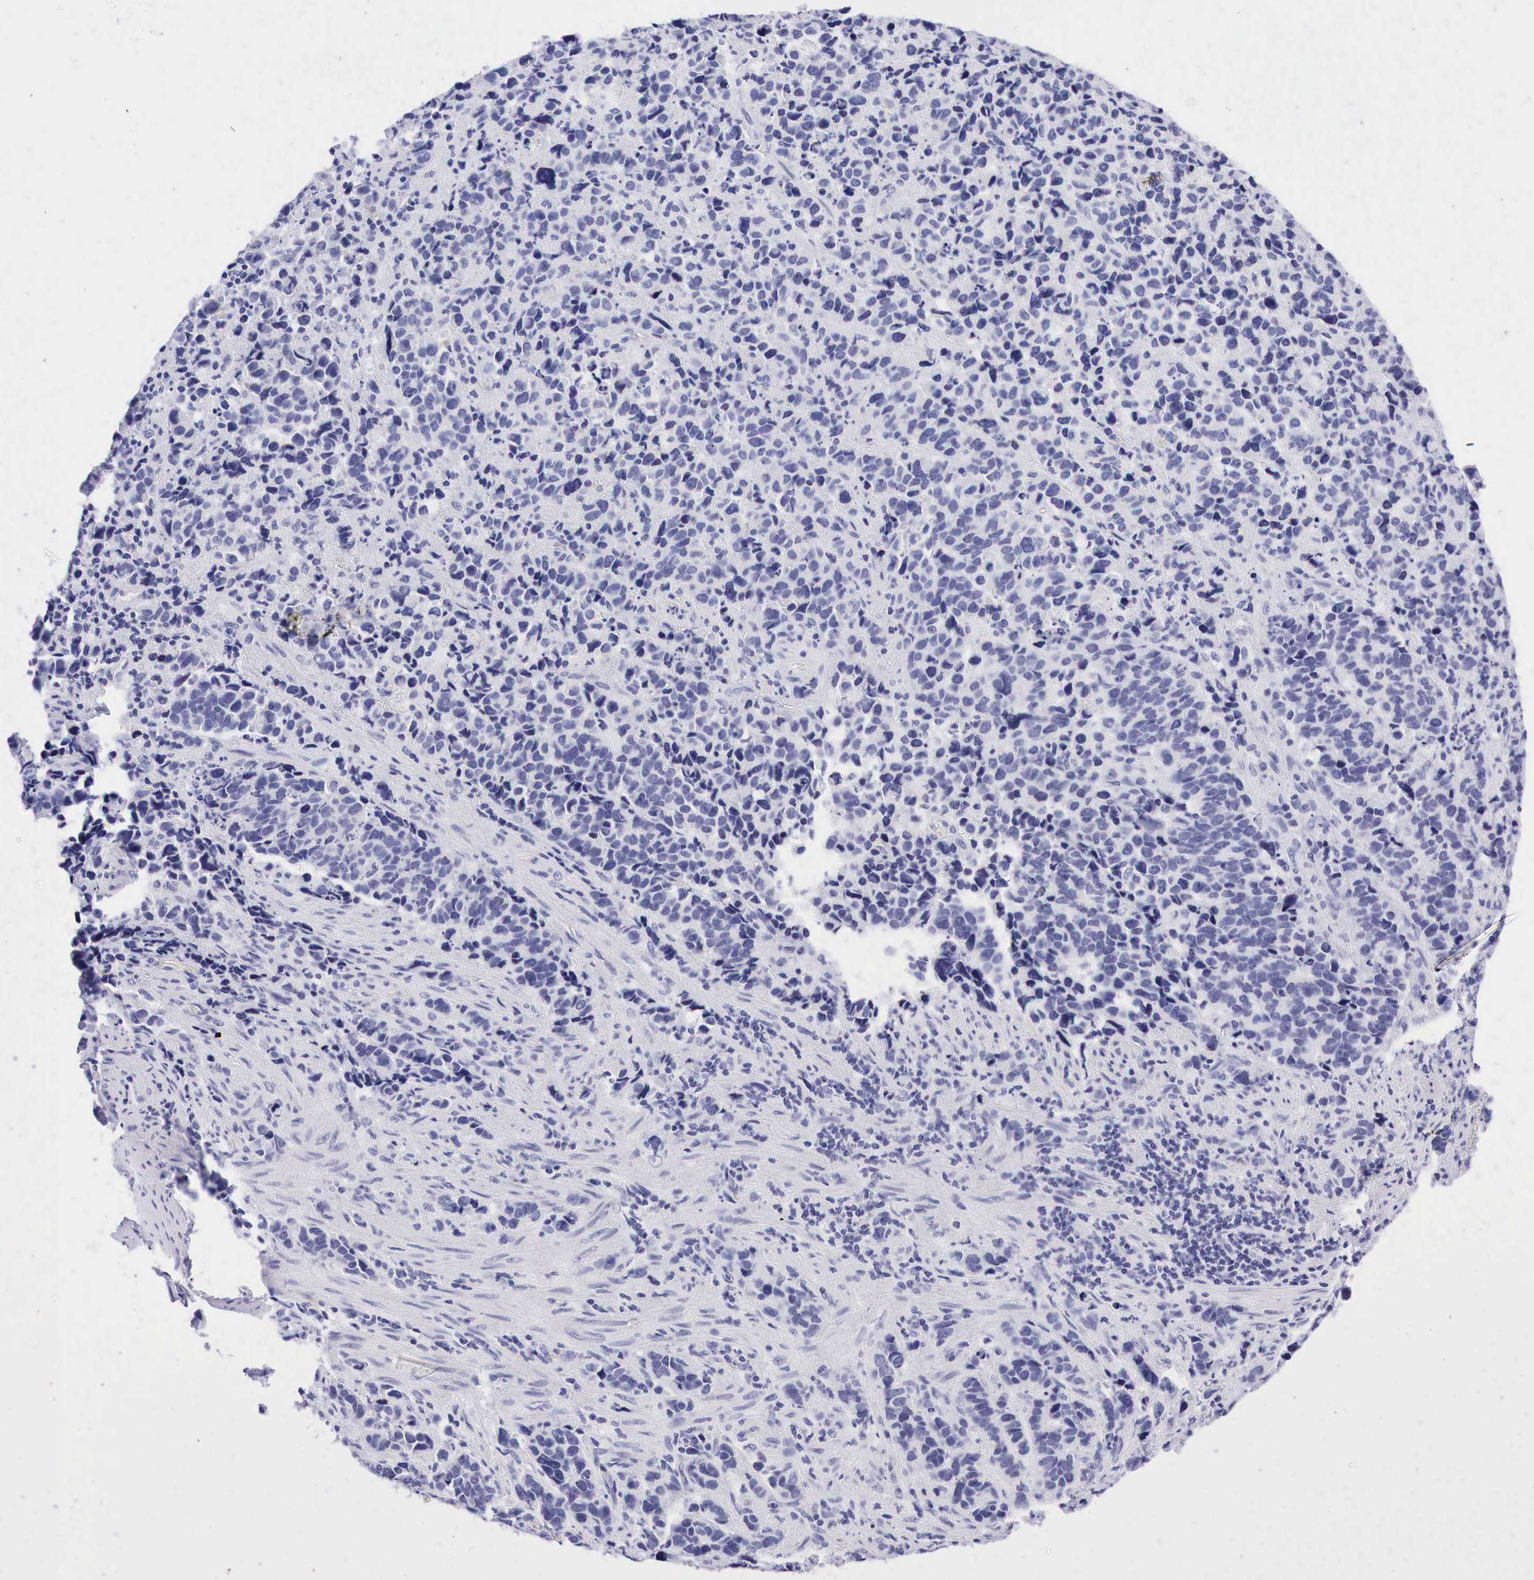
{"staining": {"intensity": "negative", "quantity": "none", "location": "none"}, "tissue": "stomach cancer", "cell_type": "Tumor cells", "image_type": "cancer", "snomed": [{"axis": "morphology", "description": "Adenocarcinoma, NOS"}, {"axis": "topography", "description": "Stomach, upper"}], "caption": "This is an immunohistochemistry (IHC) image of human adenocarcinoma (stomach). There is no staining in tumor cells.", "gene": "NKX2-1", "patient": {"sex": "male", "age": 71}}